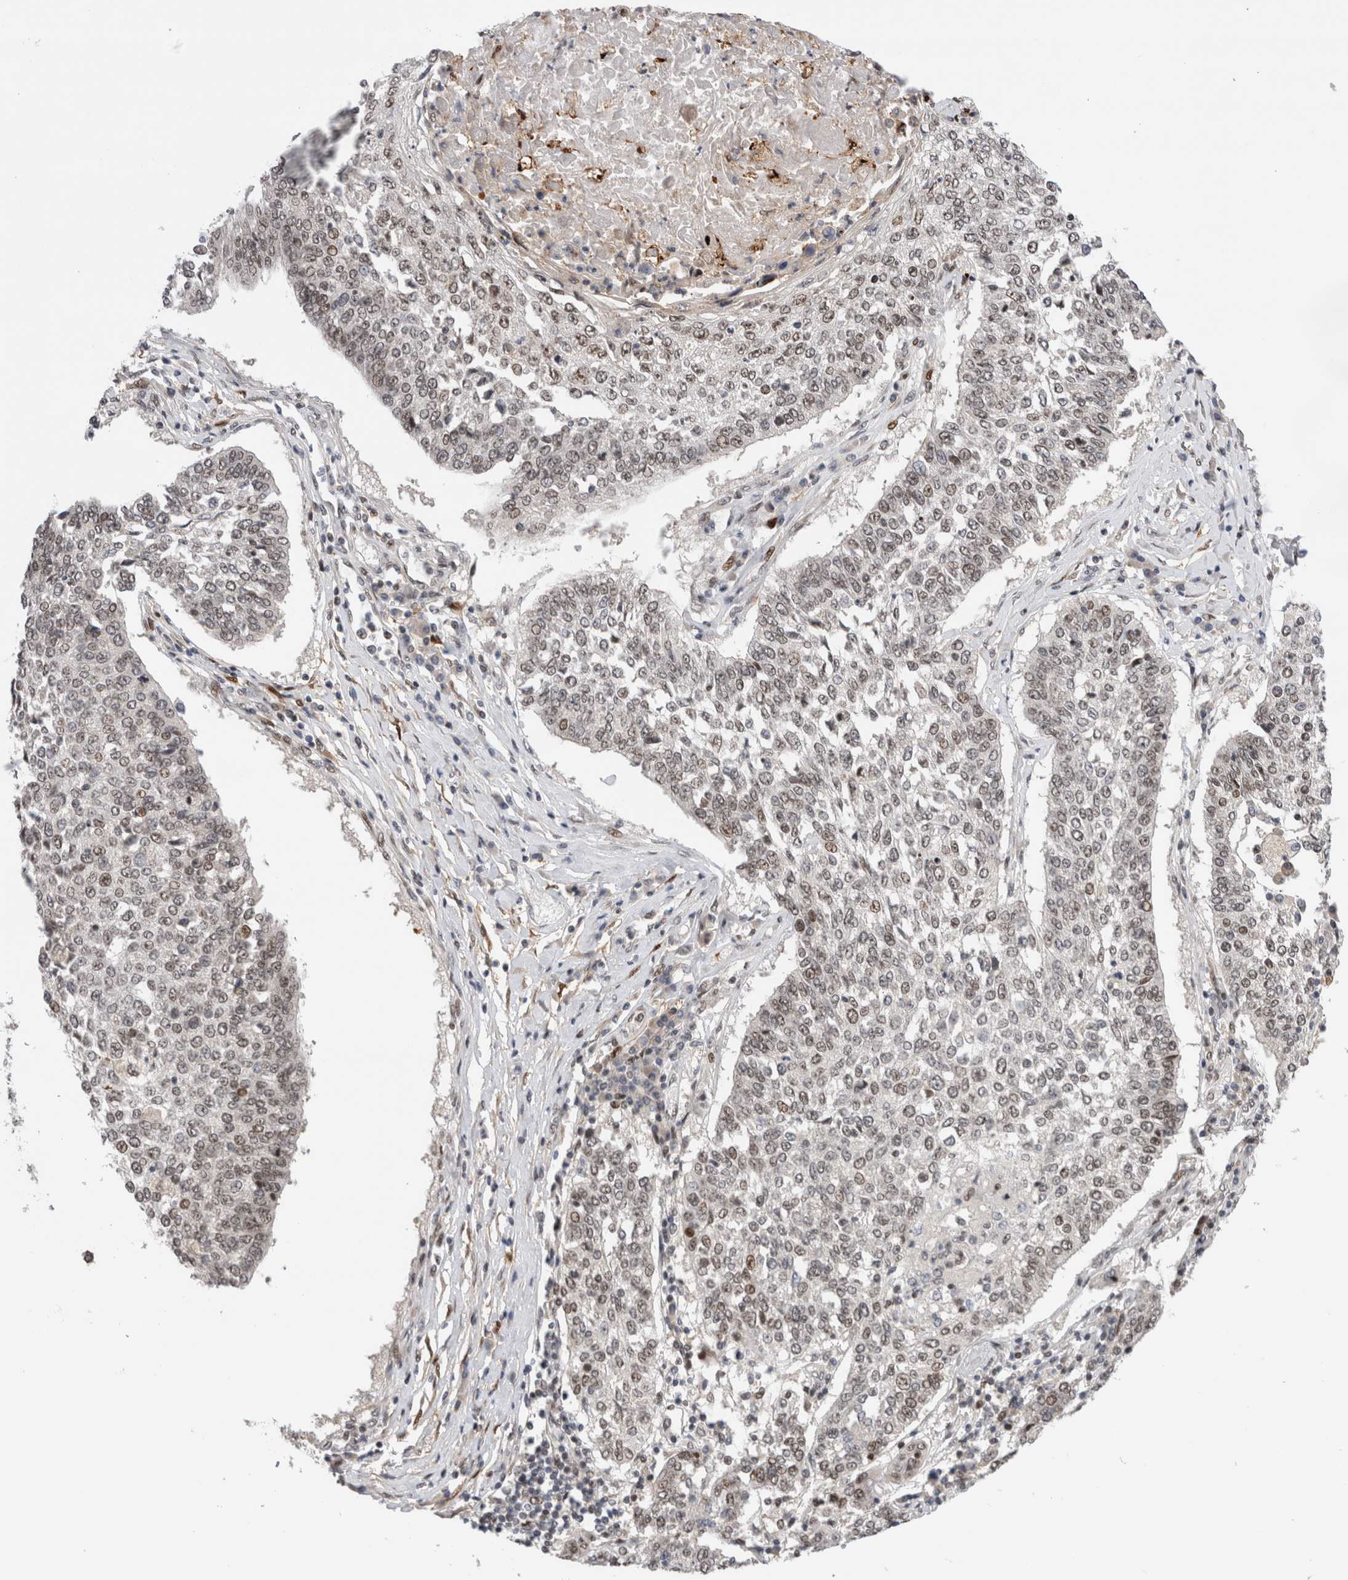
{"staining": {"intensity": "weak", "quantity": ">75%", "location": "nuclear"}, "tissue": "lung cancer", "cell_type": "Tumor cells", "image_type": "cancer", "snomed": [{"axis": "morphology", "description": "Normal tissue, NOS"}, {"axis": "morphology", "description": "Squamous cell carcinoma, NOS"}, {"axis": "topography", "description": "Cartilage tissue"}, {"axis": "topography", "description": "Bronchus"}, {"axis": "topography", "description": "Lung"}, {"axis": "topography", "description": "Peripheral nerve tissue"}], "caption": "Lung cancer stained for a protein (brown) exhibits weak nuclear positive positivity in about >75% of tumor cells.", "gene": "ZNF521", "patient": {"sex": "female", "age": 49}}